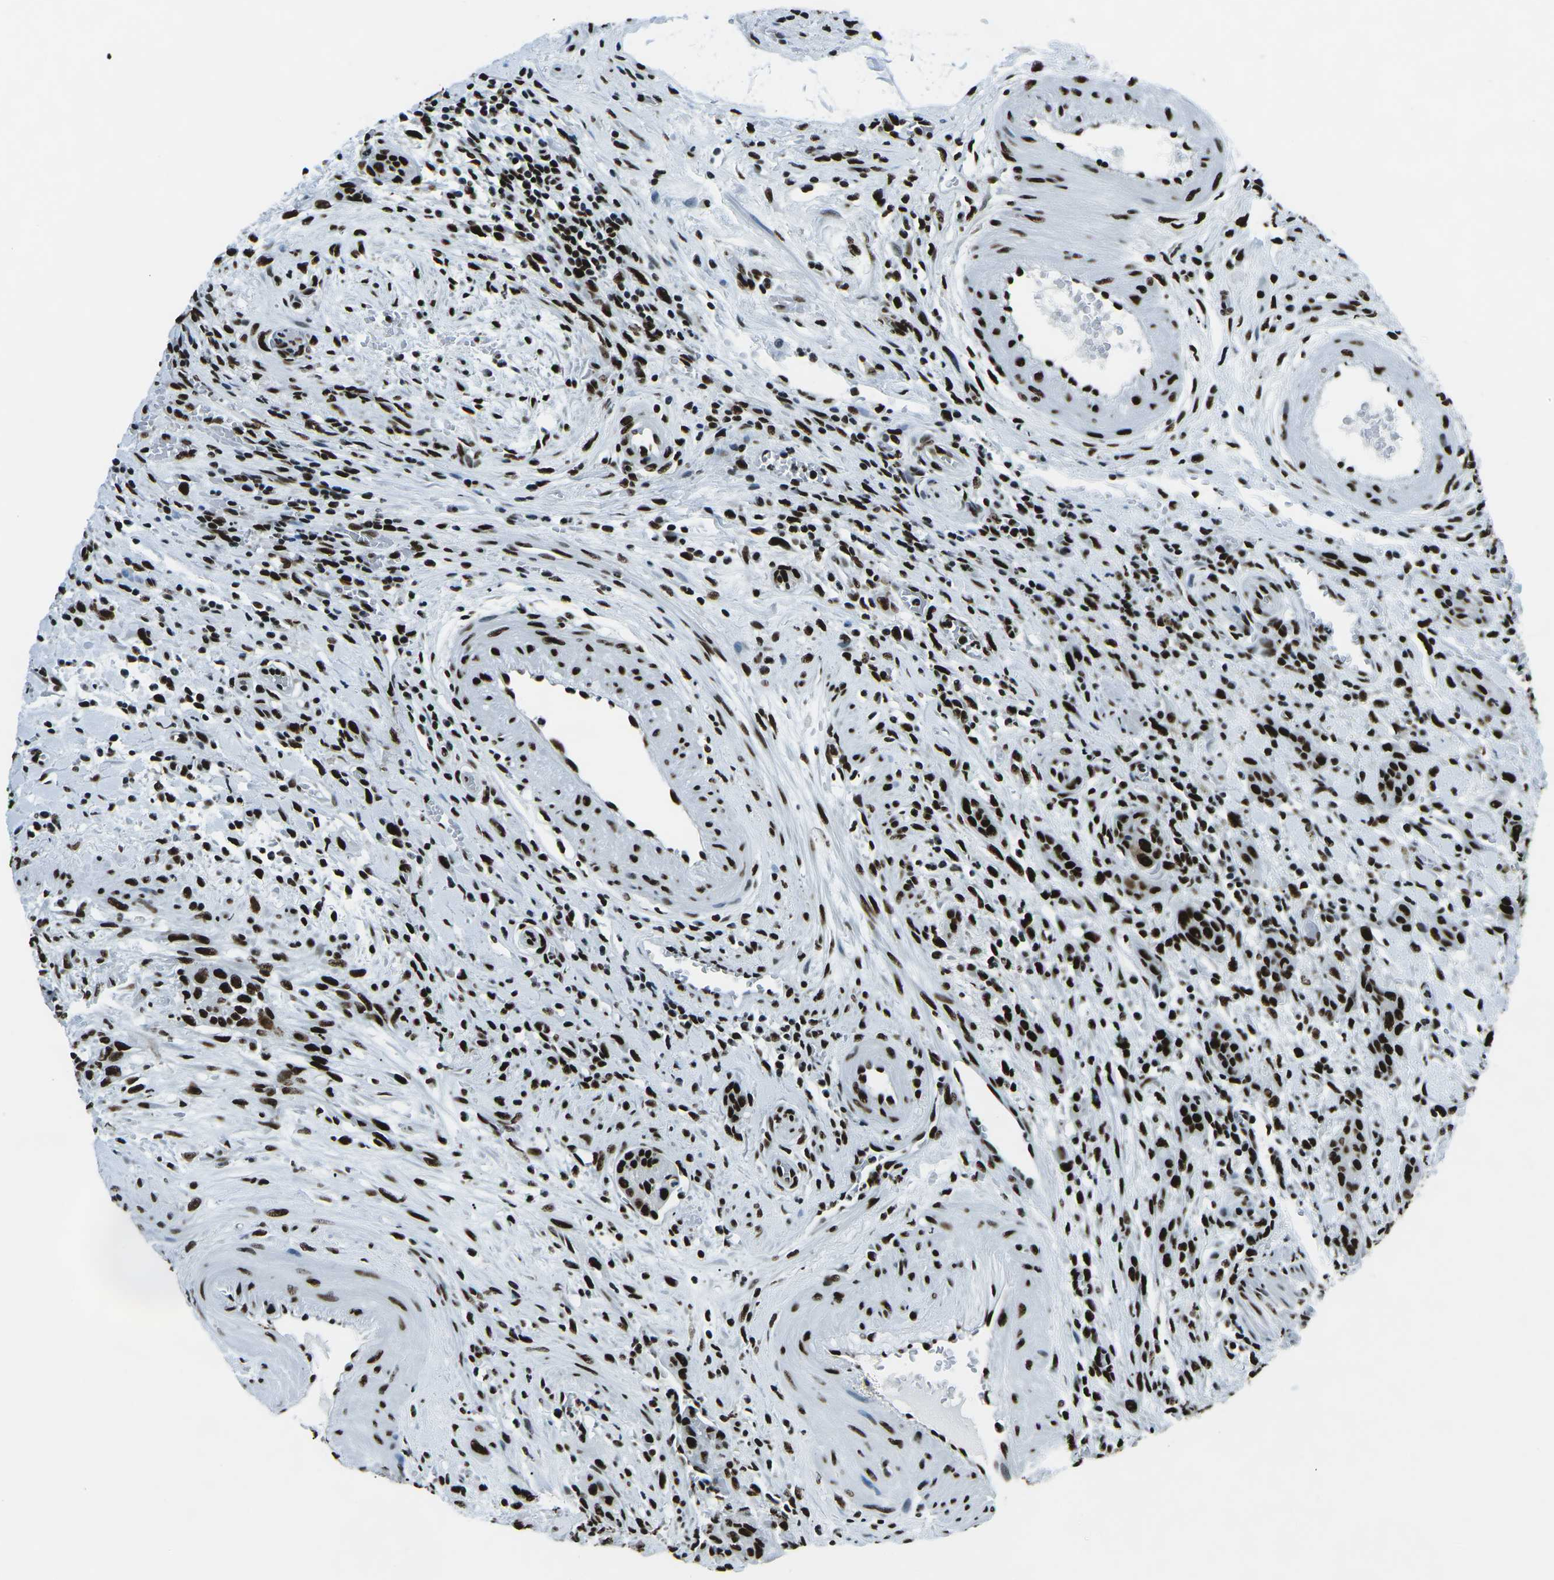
{"staining": {"intensity": "strong", "quantity": ">75%", "location": "nuclear"}, "tissue": "urothelial cancer", "cell_type": "Tumor cells", "image_type": "cancer", "snomed": [{"axis": "morphology", "description": "Urothelial carcinoma, High grade"}, {"axis": "topography", "description": "Urinary bladder"}], "caption": "A high-resolution micrograph shows immunohistochemistry (IHC) staining of urothelial cancer, which demonstrates strong nuclear staining in about >75% of tumor cells.", "gene": "HNRNPL", "patient": {"sex": "male", "age": 35}}